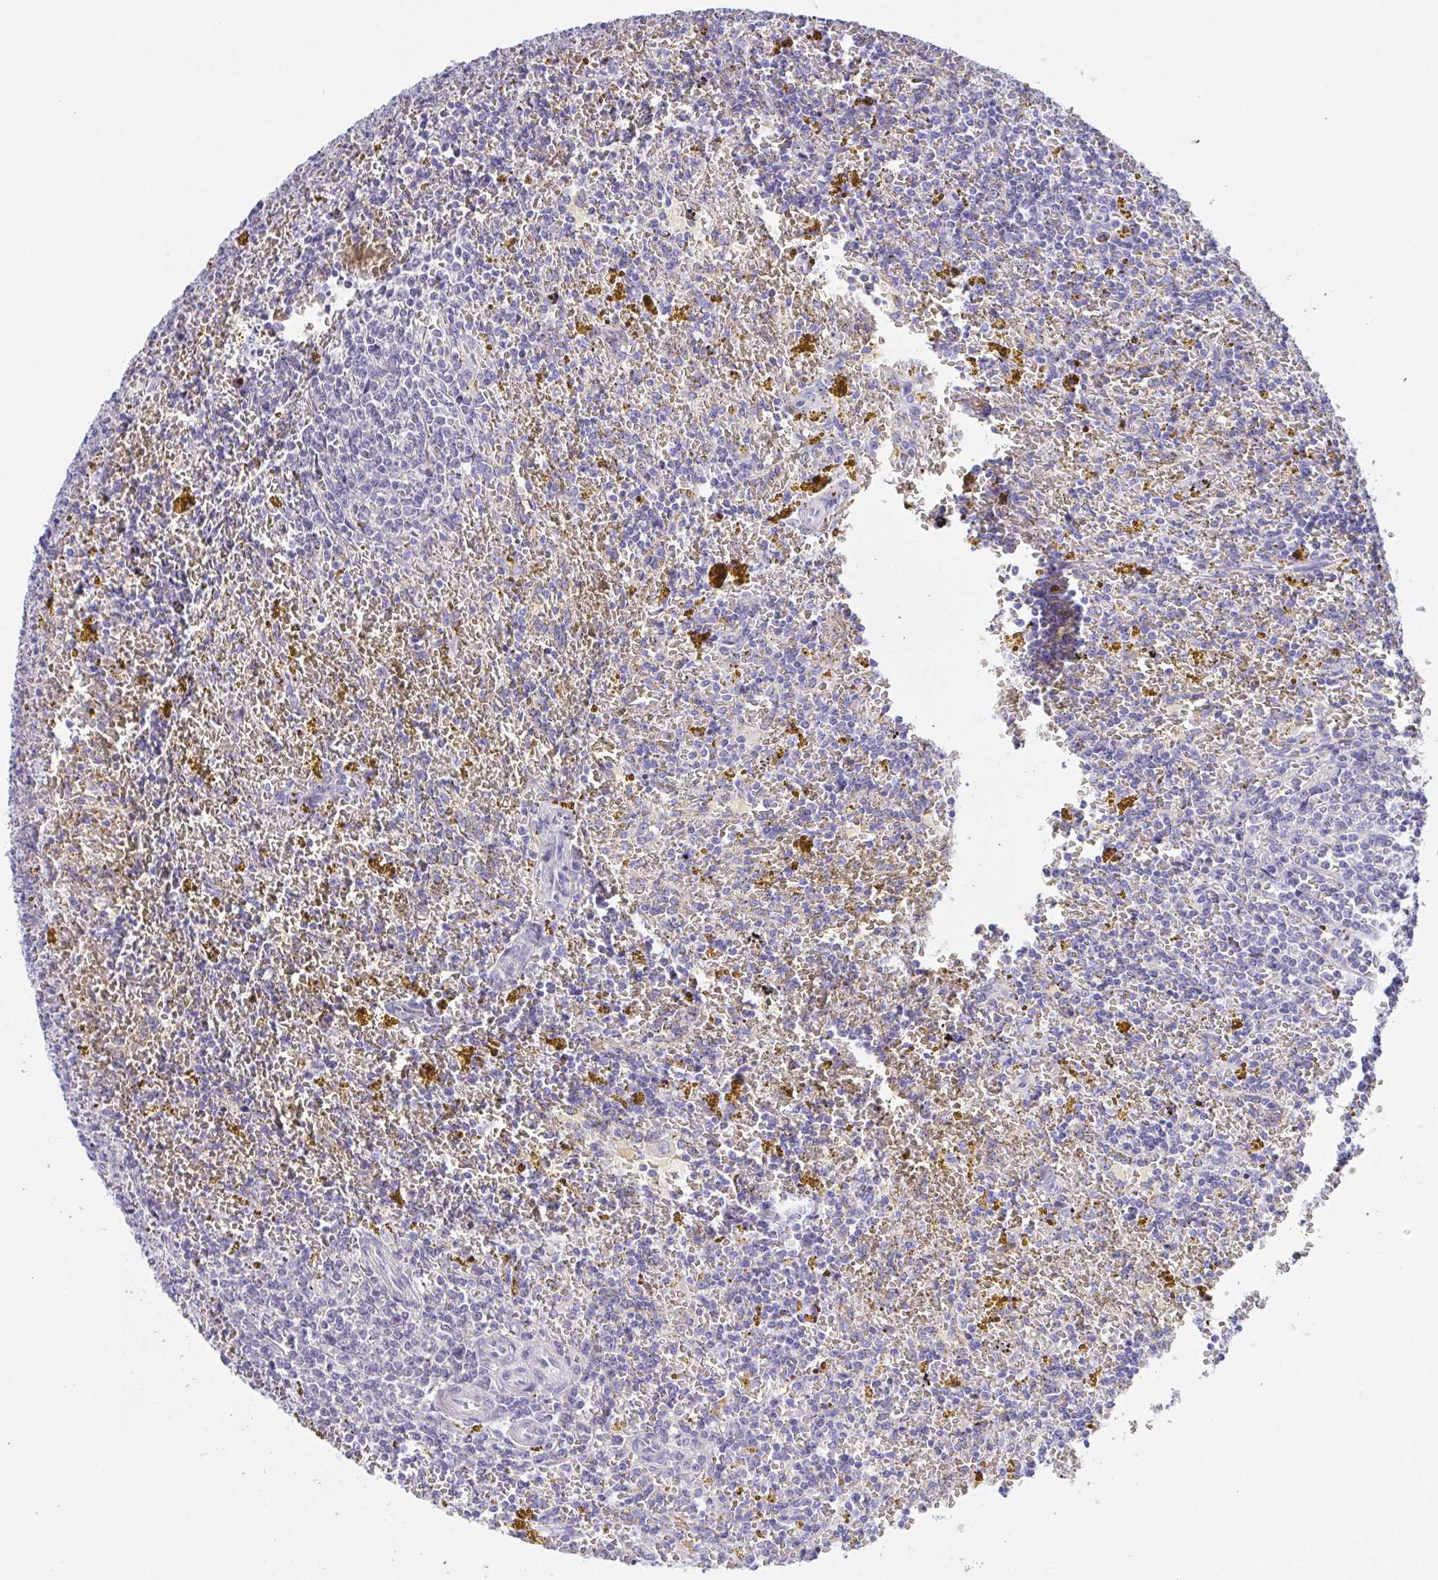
{"staining": {"intensity": "negative", "quantity": "none", "location": "none"}, "tissue": "lymphoma", "cell_type": "Tumor cells", "image_type": "cancer", "snomed": [{"axis": "morphology", "description": "Malignant lymphoma, non-Hodgkin's type, Low grade"}, {"axis": "topography", "description": "Spleen"}, {"axis": "topography", "description": "Lymph node"}], "caption": "This is an immunohistochemistry micrograph of low-grade malignant lymphoma, non-Hodgkin's type. There is no expression in tumor cells.", "gene": "NAA30", "patient": {"sex": "female", "age": 66}}